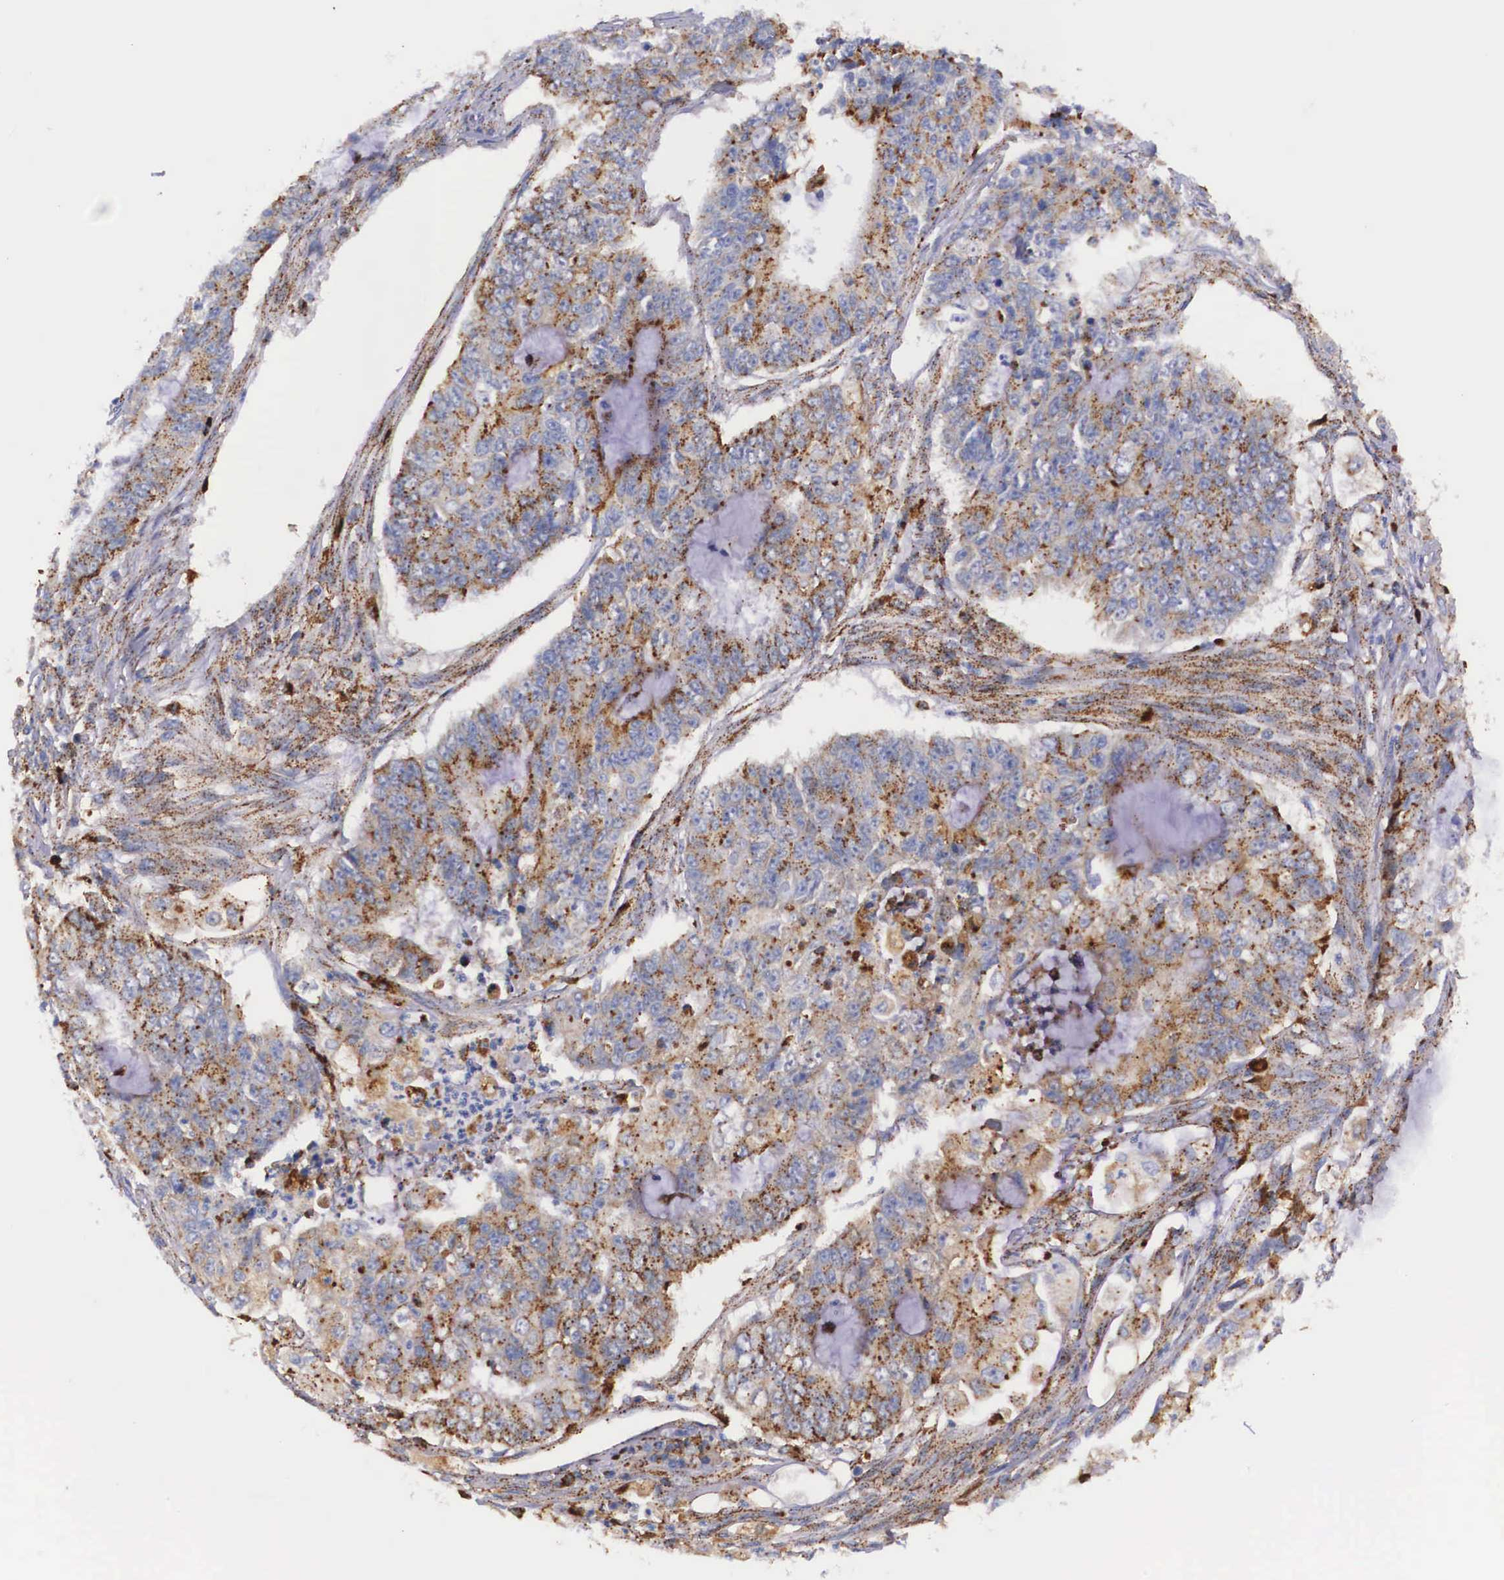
{"staining": {"intensity": "weak", "quantity": ">75%", "location": "cytoplasmic/membranous"}, "tissue": "endometrial cancer", "cell_type": "Tumor cells", "image_type": "cancer", "snomed": [{"axis": "morphology", "description": "Adenocarcinoma, NOS"}, {"axis": "topography", "description": "Endometrium"}], "caption": "Immunohistochemistry (IHC) histopathology image of endometrial adenocarcinoma stained for a protein (brown), which shows low levels of weak cytoplasmic/membranous positivity in approximately >75% of tumor cells.", "gene": "NAGA", "patient": {"sex": "female", "age": 75}}